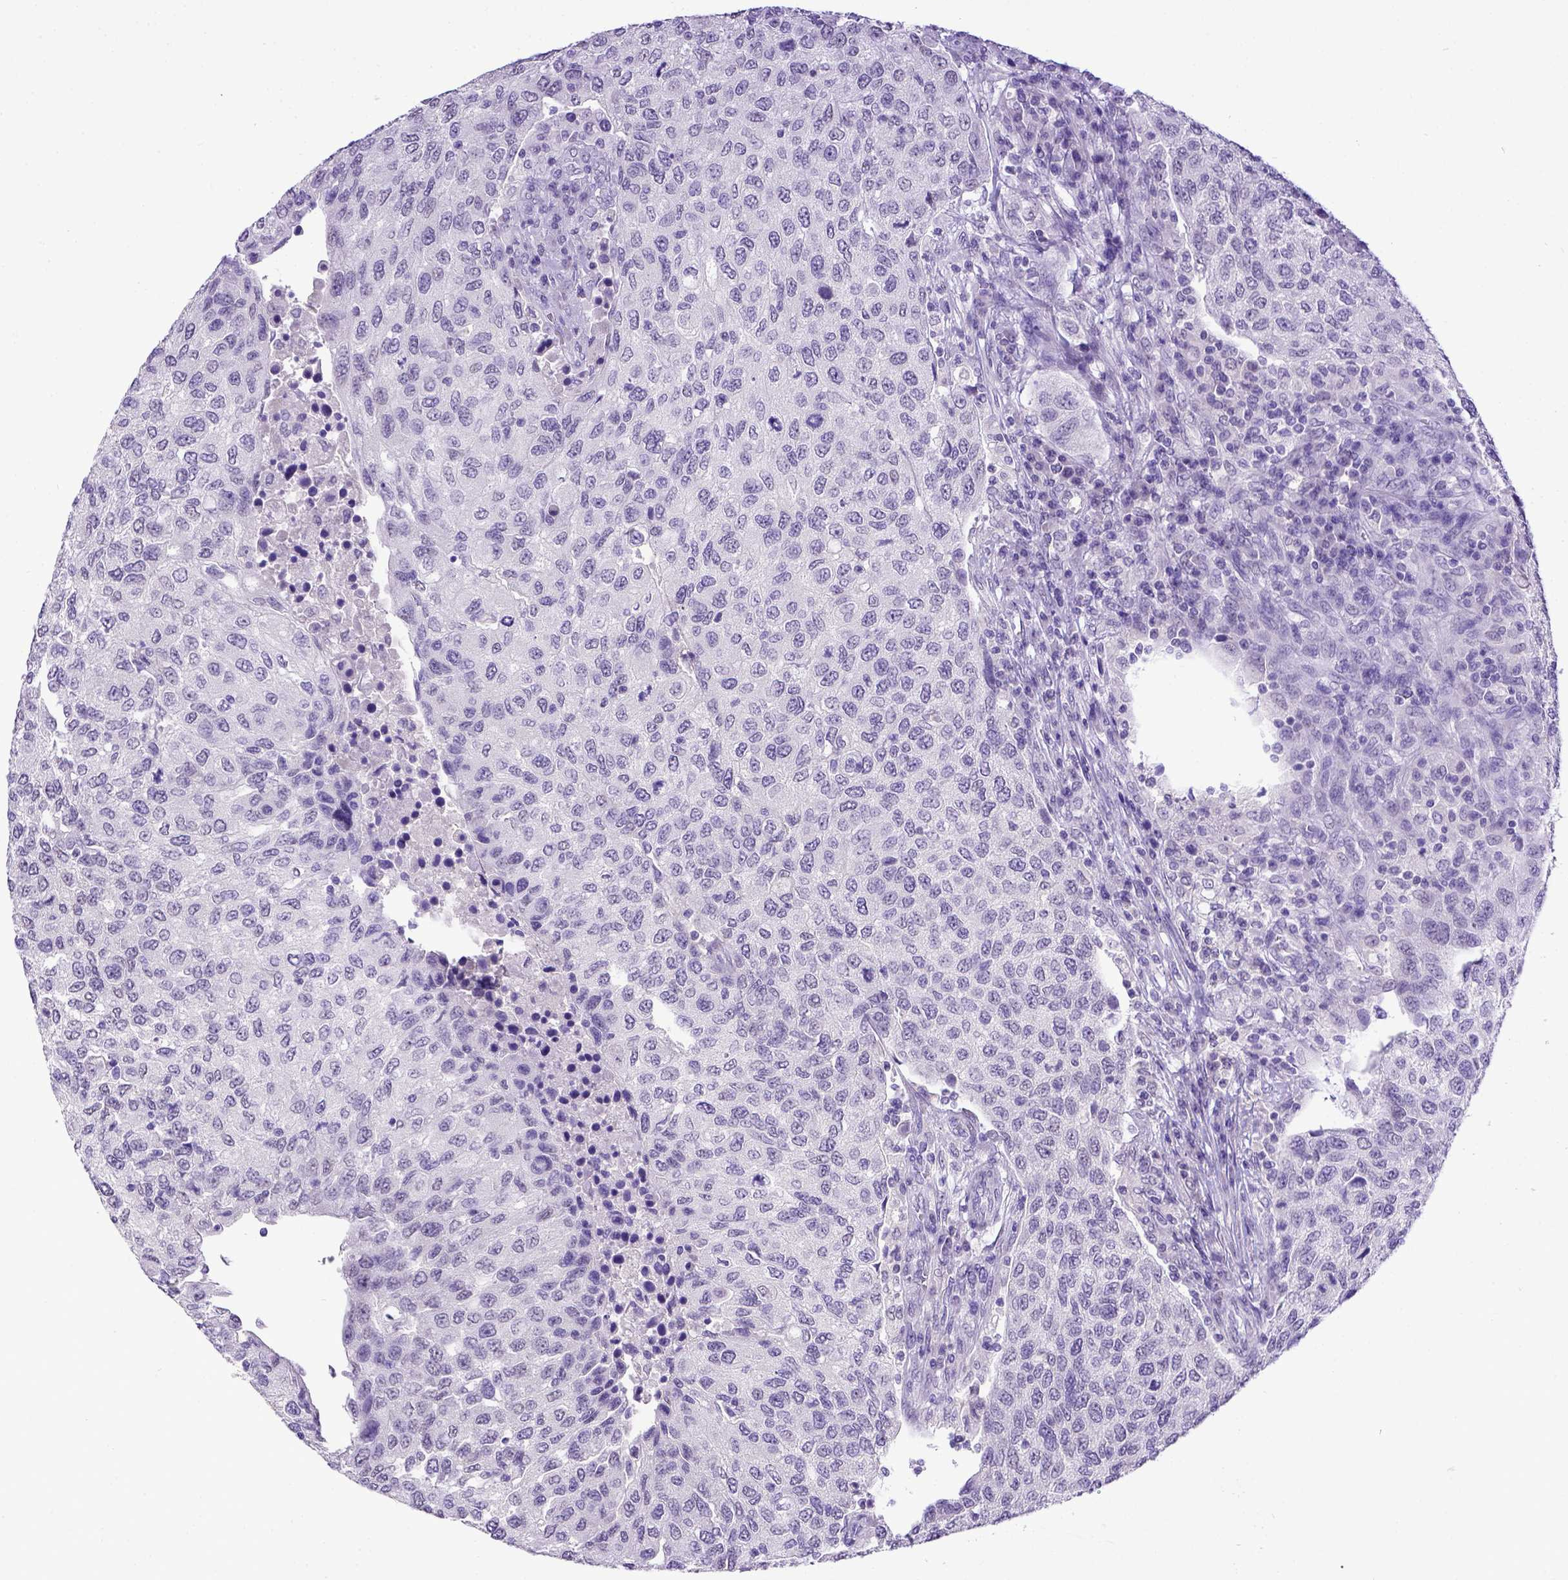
{"staining": {"intensity": "negative", "quantity": "none", "location": "none"}, "tissue": "urothelial cancer", "cell_type": "Tumor cells", "image_type": "cancer", "snomed": [{"axis": "morphology", "description": "Urothelial carcinoma, High grade"}, {"axis": "topography", "description": "Urinary bladder"}], "caption": "Tumor cells are negative for protein expression in human urothelial cancer. (Brightfield microscopy of DAB IHC at high magnification).", "gene": "ESR1", "patient": {"sex": "female", "age": 78}}